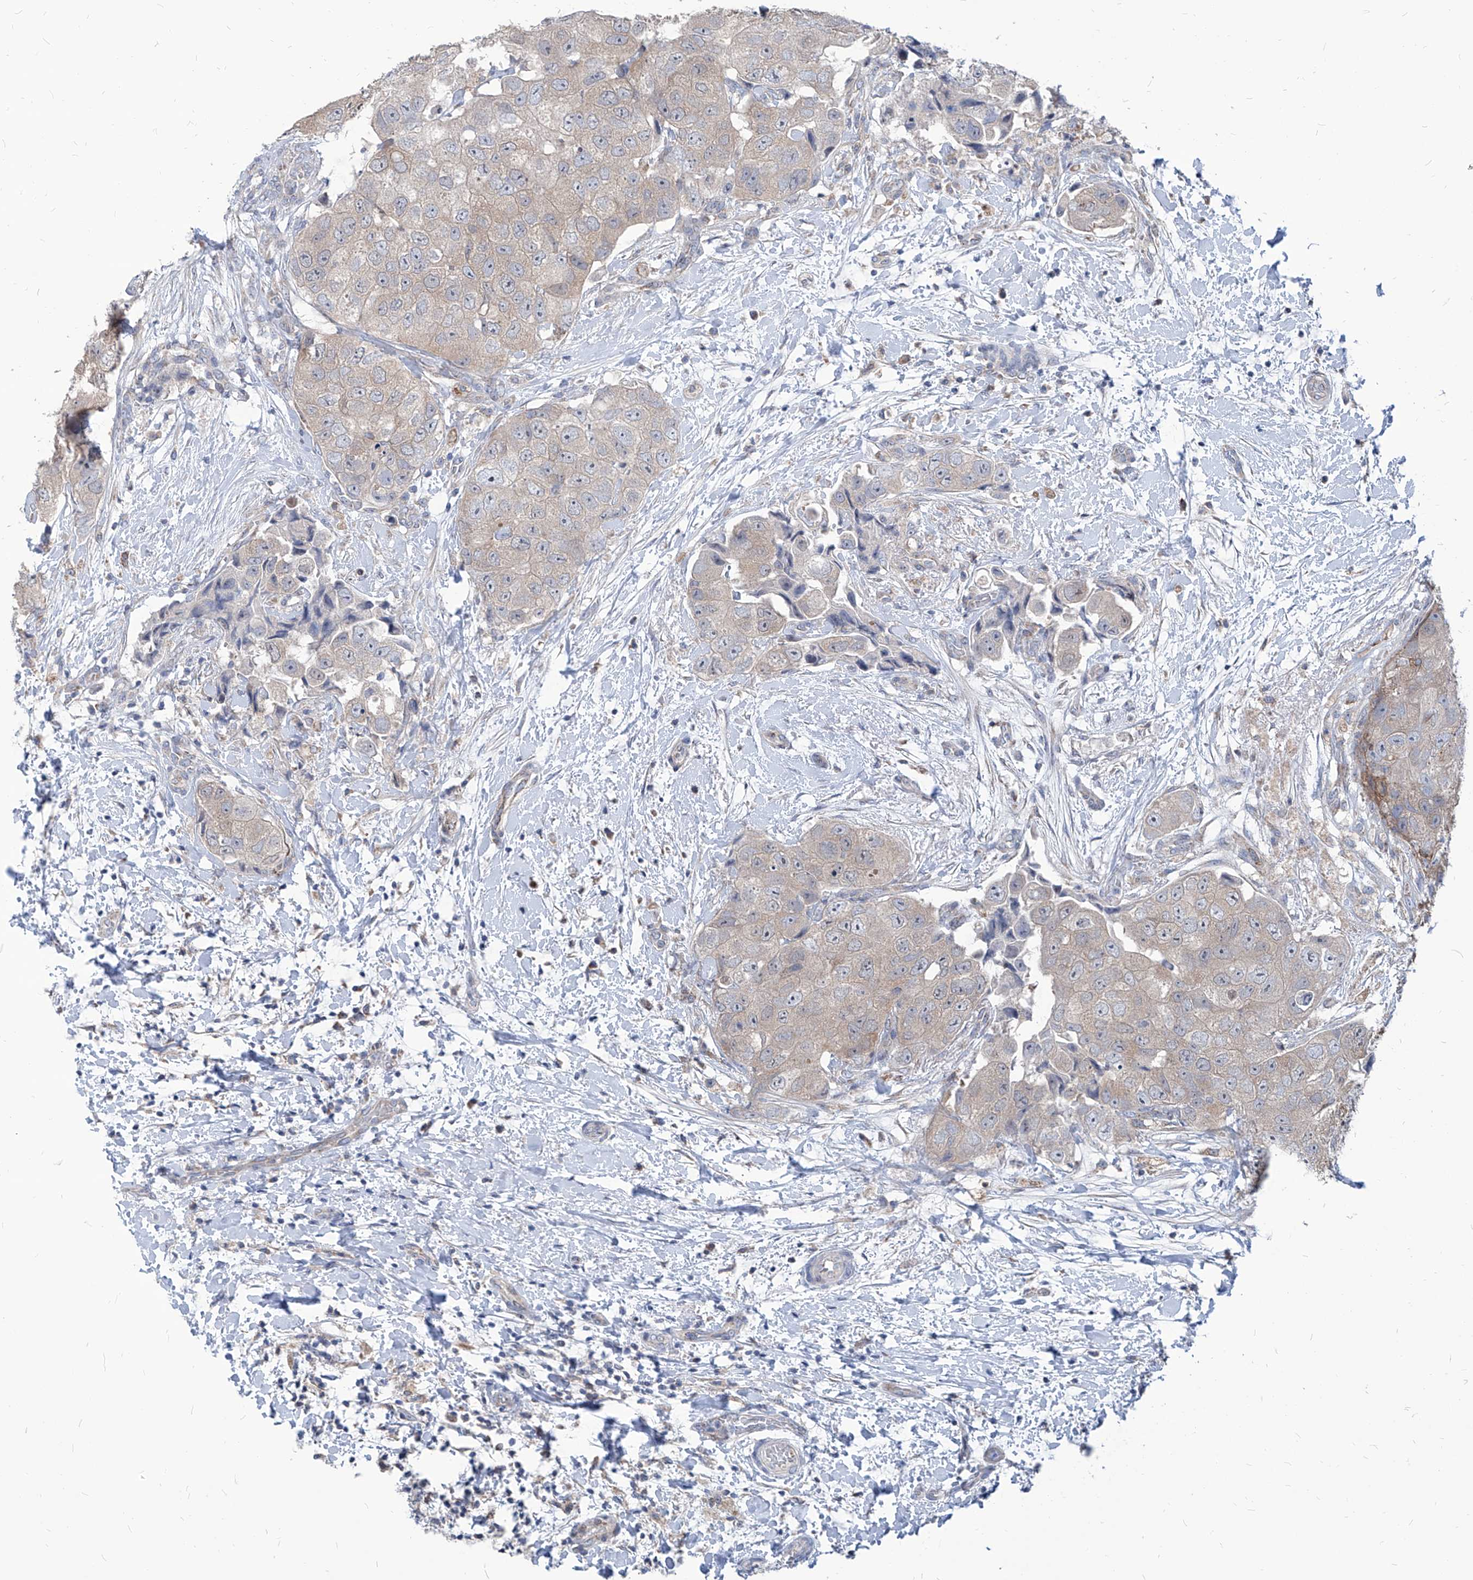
{"staining": {"intensity": "negative", "quantity": "none", "location": "none"}, "tissue": "breast cancer", "cell_type": "Tumor cells", "image_type": "cancer", "snomed": [{"axis": "morphology", "description": "Normal tissue, NOS"}, {"axis": "morphology", "description": "Duct carcinoma"}, {"axis": "topography", "description": "Breast"}], "caption": "An immunohistochemistry micrograph of breast infiltrating ductal carcinoma is shown. There is no staining in tumor cells of breast infiltrating ductal carcinoma.", "gene": "AGPS", "patient": {"sex": "female", "age": 62}}